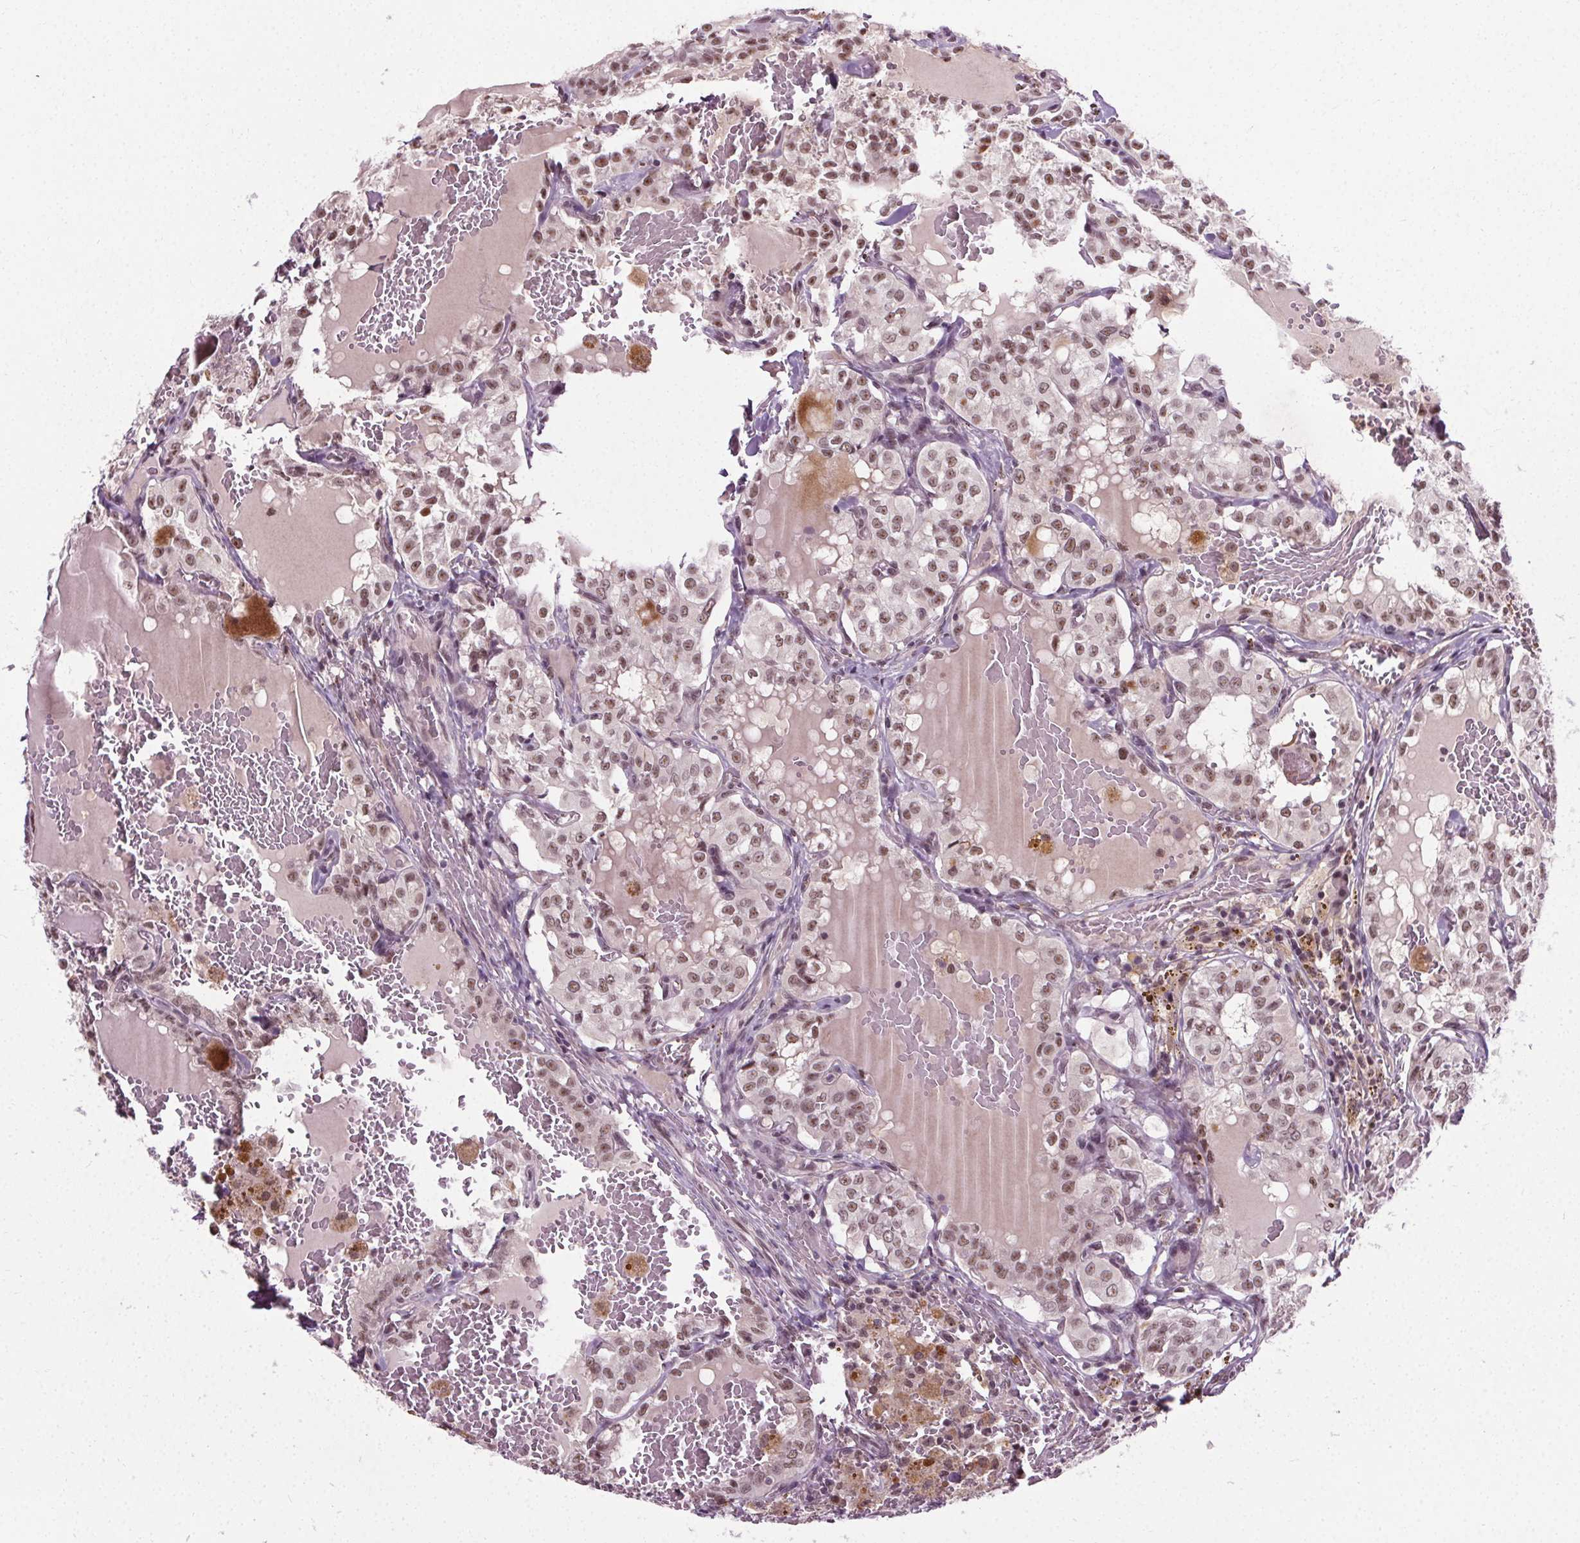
{"staining": {"intensity": "moderate", "quantity": ">75%", "location": "nuclear"}, "tissue": "thyroid cancer", "cell_type": "Tumor cells", "image_type": "cancer", "snomed": [{"axis": "morphology", "description": "Papillary adenocarcinoma, NOS"}, {"axis": "topography", "description": "Thyroid gland"}], "caption": "This is a photomicrograph of IHC staining of thyroid cancer (papillary adenocarcinoma), which shows moderate positivity in the nuclear of tumor cells.", "gene": "MED6", "patient": {"sex": "male", "age": 20}}